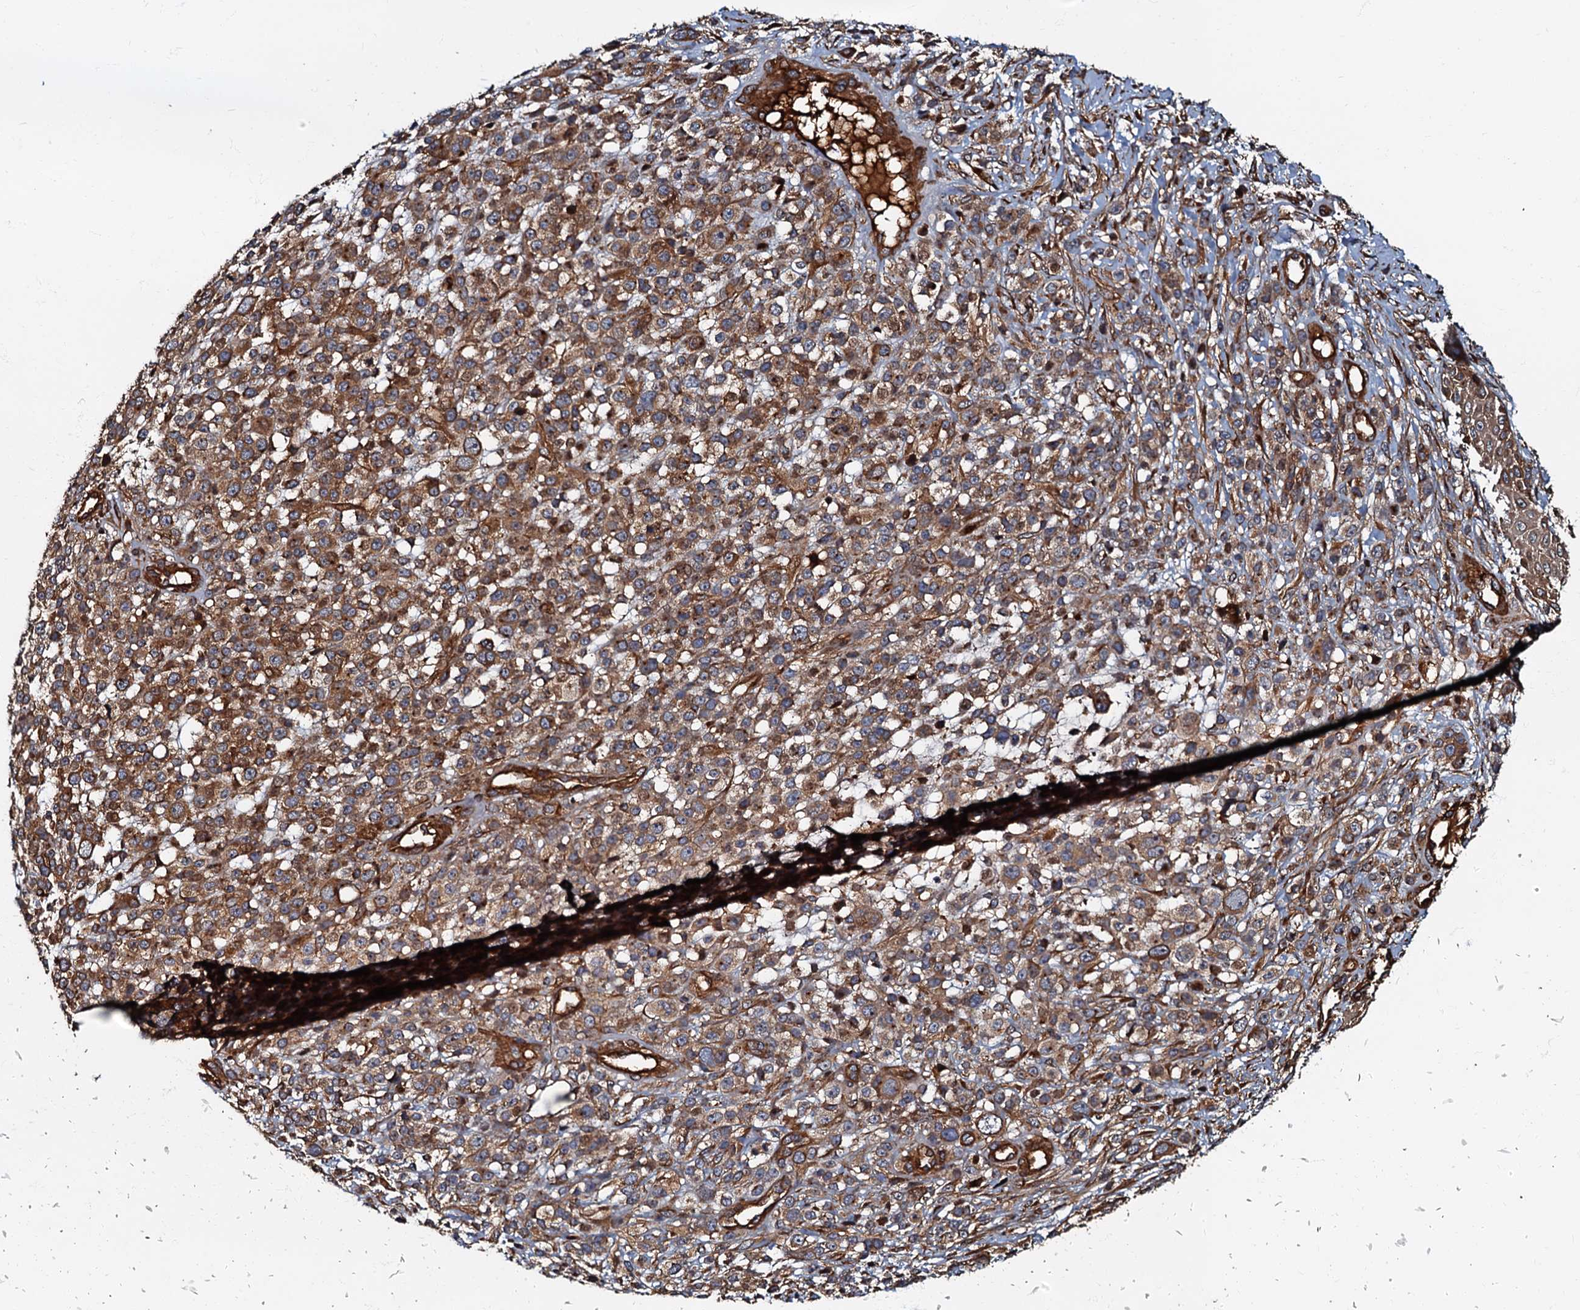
{"staining": {"intensity": "moderate", "quantity": ">75%", "location": "cytoplasmic/membranous"}, "tissue": "melanoma", "cell_type": "Tumor cells", "image_type": "cancer", "snomed": [{"axis": "morphology", "description": "Malignant melanoma, NOS"}, {"axis": "topography", "description": "Skin"}], "caption": "Immunohistochemistry photomicrograph of neoplastic tissue: human melanoma stained using immunohistochemistry (IHC) demonstrates medium levels of moderate protein expression localized specifically in the cytoplasmic/membranous of tumor cells, appearing as a cytoplasmic/membranous brown color.", "gene": "BLOC1S6", "patient": {"sex": "female", "age": 55}}